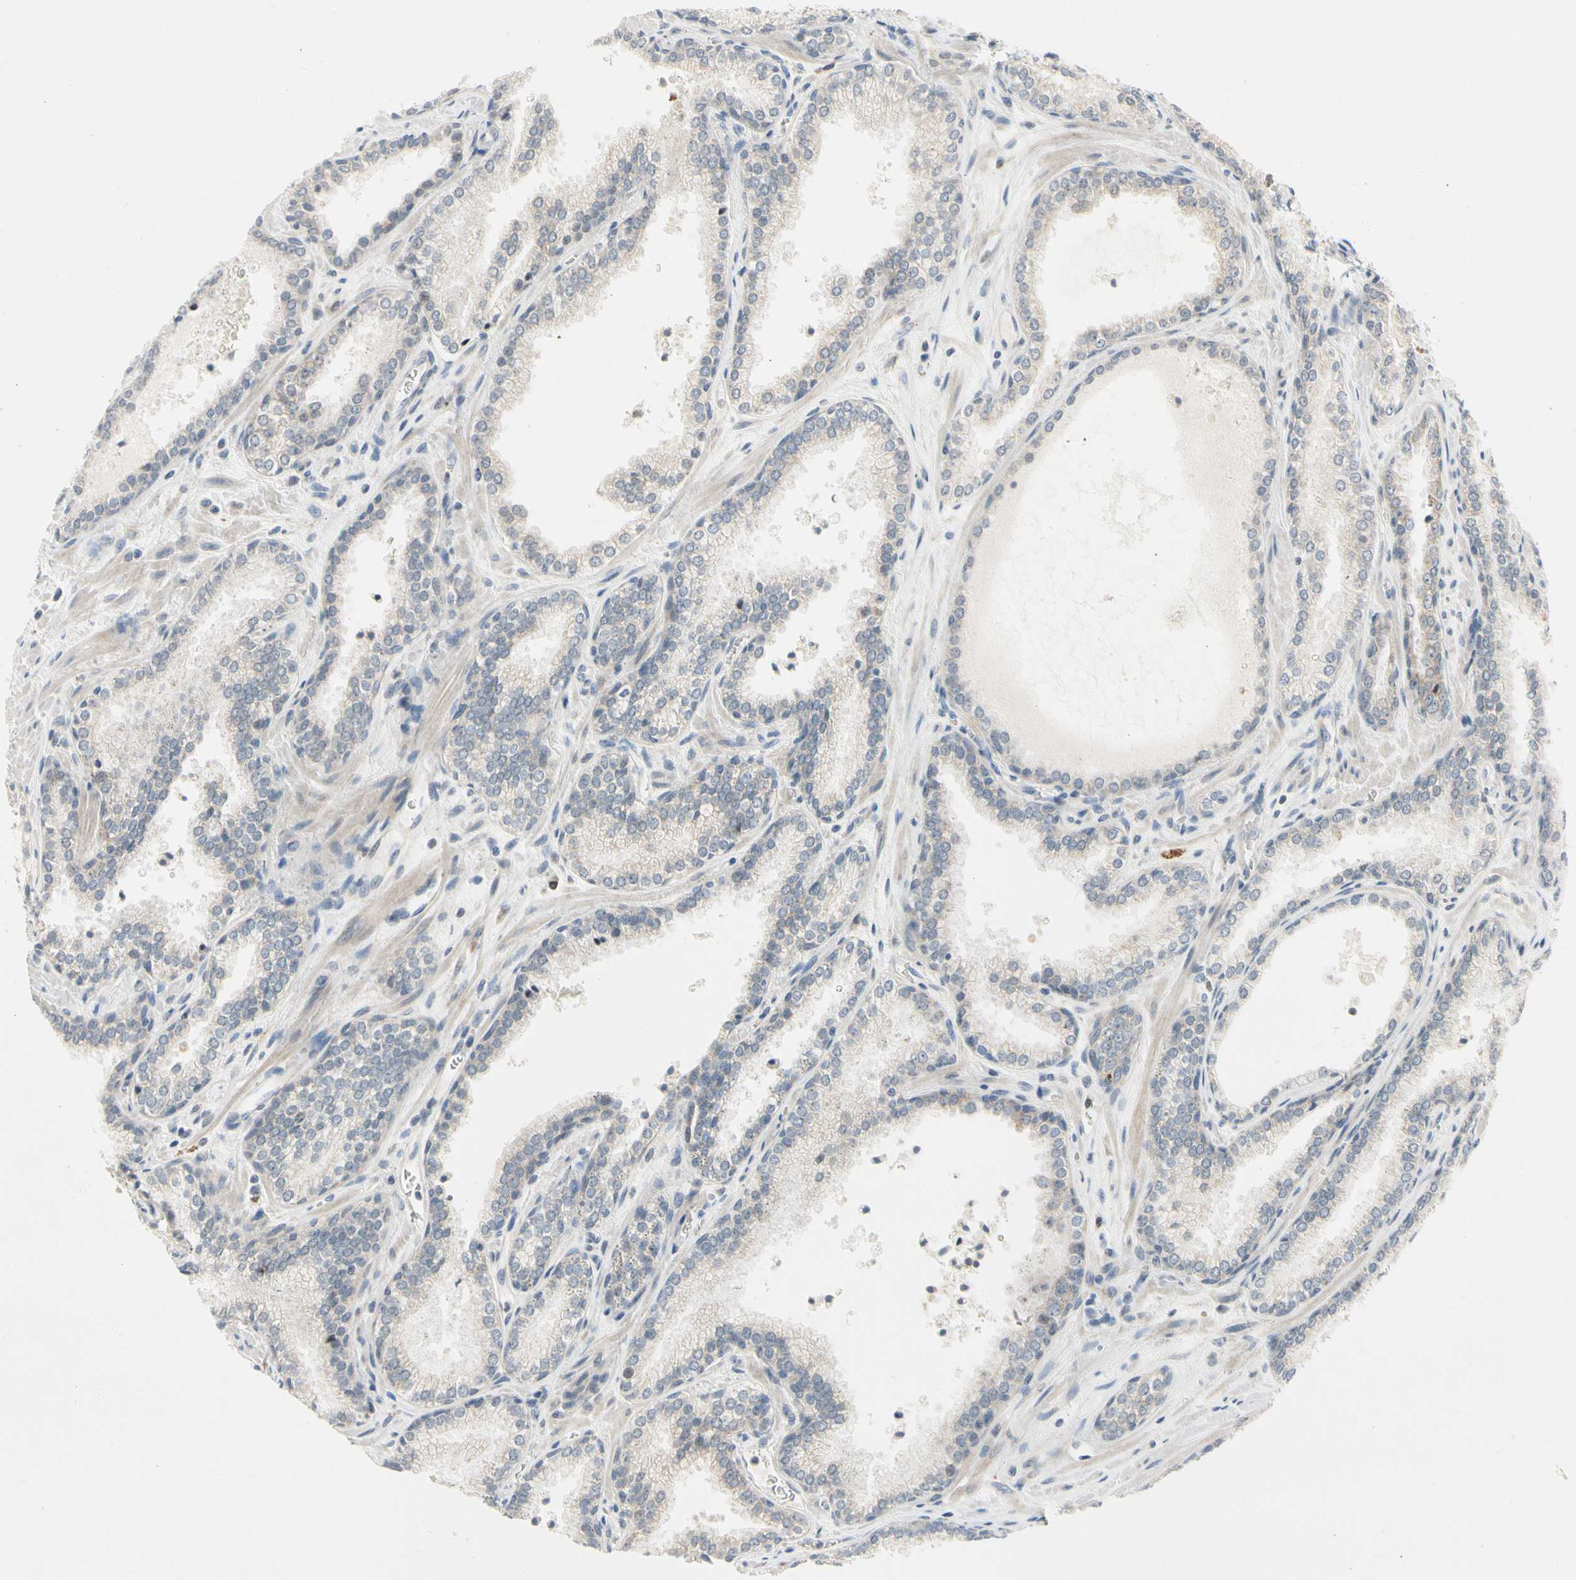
{"staining": {"intensity": "weak", "quantity": ">75%", "location": "cytoplasmic/membranous"}, "tissue": "prostate cancer", "cell_type": "Tumor cells", "image_type": "cancer", "snomed": [{"axis": "morphology", "description": "Adenocarcinoma, Low grade"}, {"axis": "topography", "description": "Prostate"}], "caption": "Human adenocarcinoma (low-grade) (prostate) stained for a protein (brown) shows weak cytoplasmic/membranous positive staining in approximately >75% of tumor cells.", "gene": "MARK1", "patient": {"sex": "male", "age": 60}}